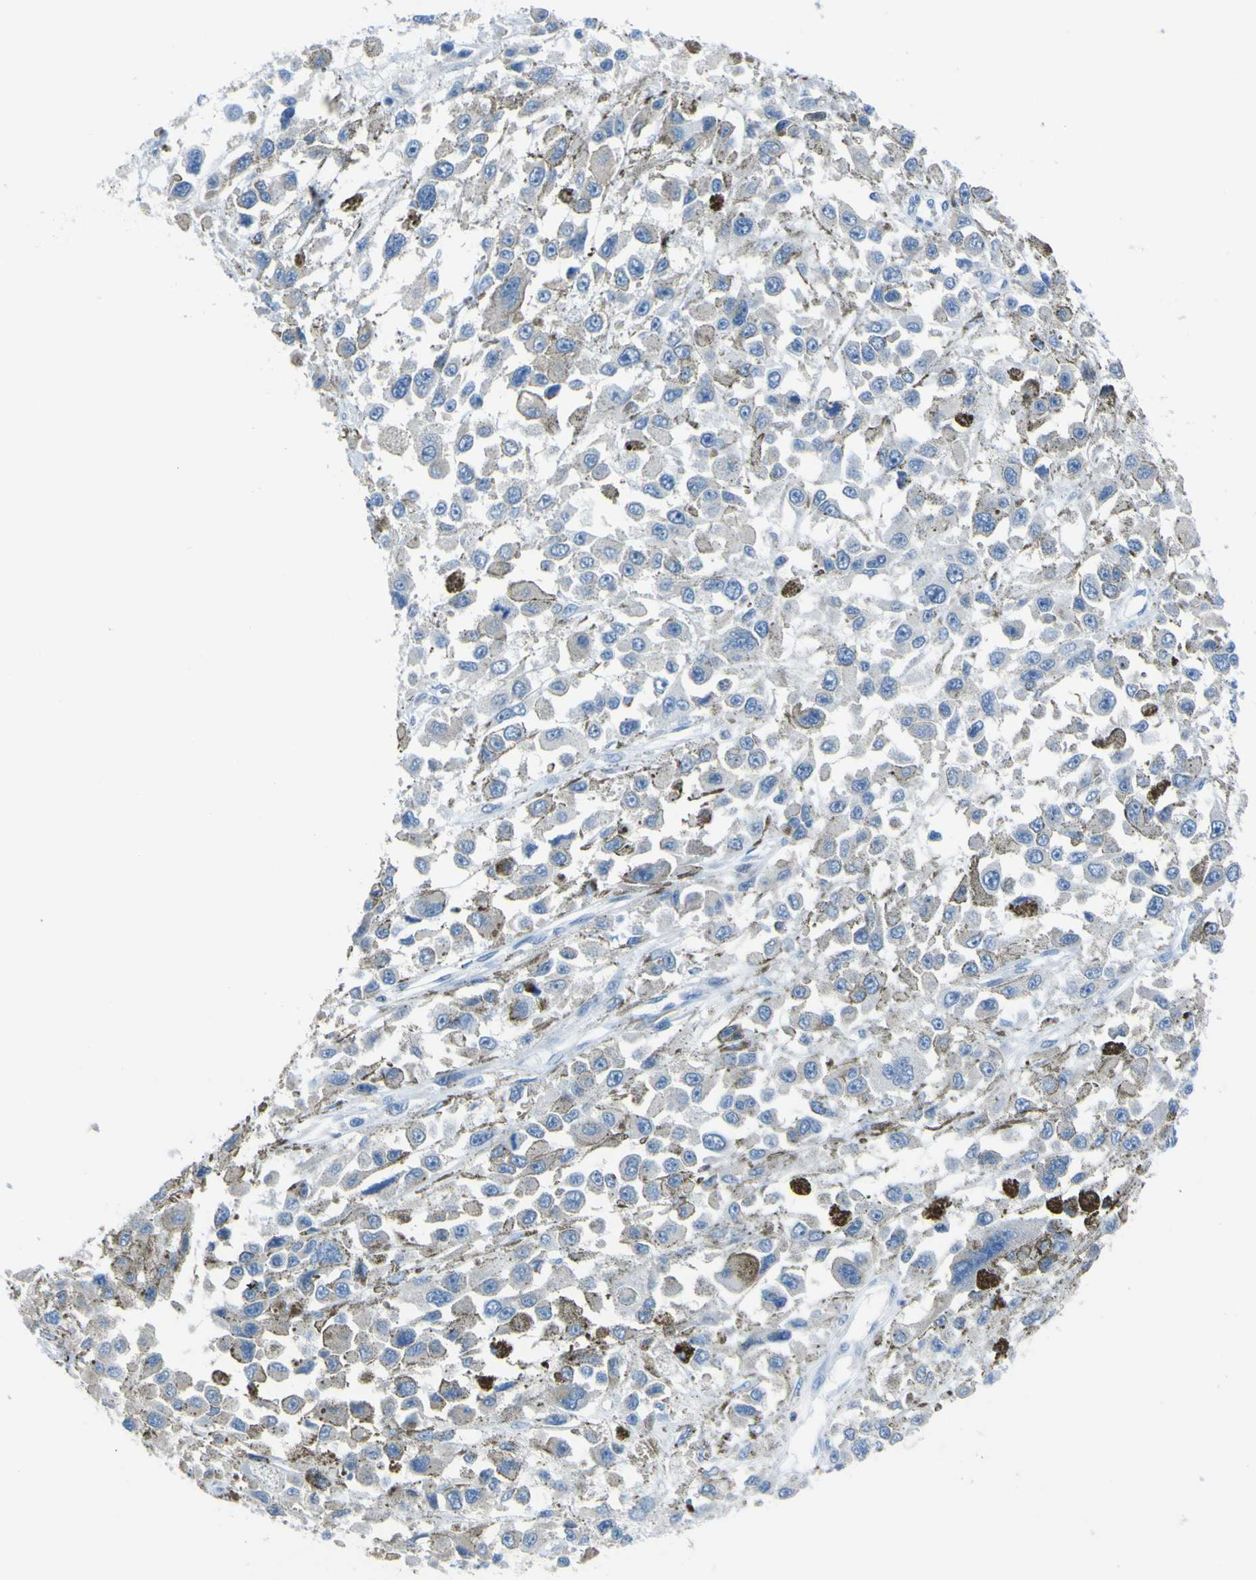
{"staining": {"intensity": "weak", "quantity": "<25%", "location": "cytoplasmic/membranous"}, "tissue": "melanoma", "cell_type": "Tumor cells", "image_type": "cancer", "snomed": [{"axis": "morphology", "description": "Malignant melanoma, Metastatic site"}, {"axis": "topography", "description": "Lymph node"}], "caption": "A high-resolution photomicrograph shows IHC staining of melanoma, which exhibits no significant staining in tumor cells. Brightfield microscopy of immunohistochemistry (IHC) stained with DAB (brown) and hematoxylin (blue), captured at high magnification.", "gene": "ACSL1", "patient": {"sex": "male", "age": 59}}